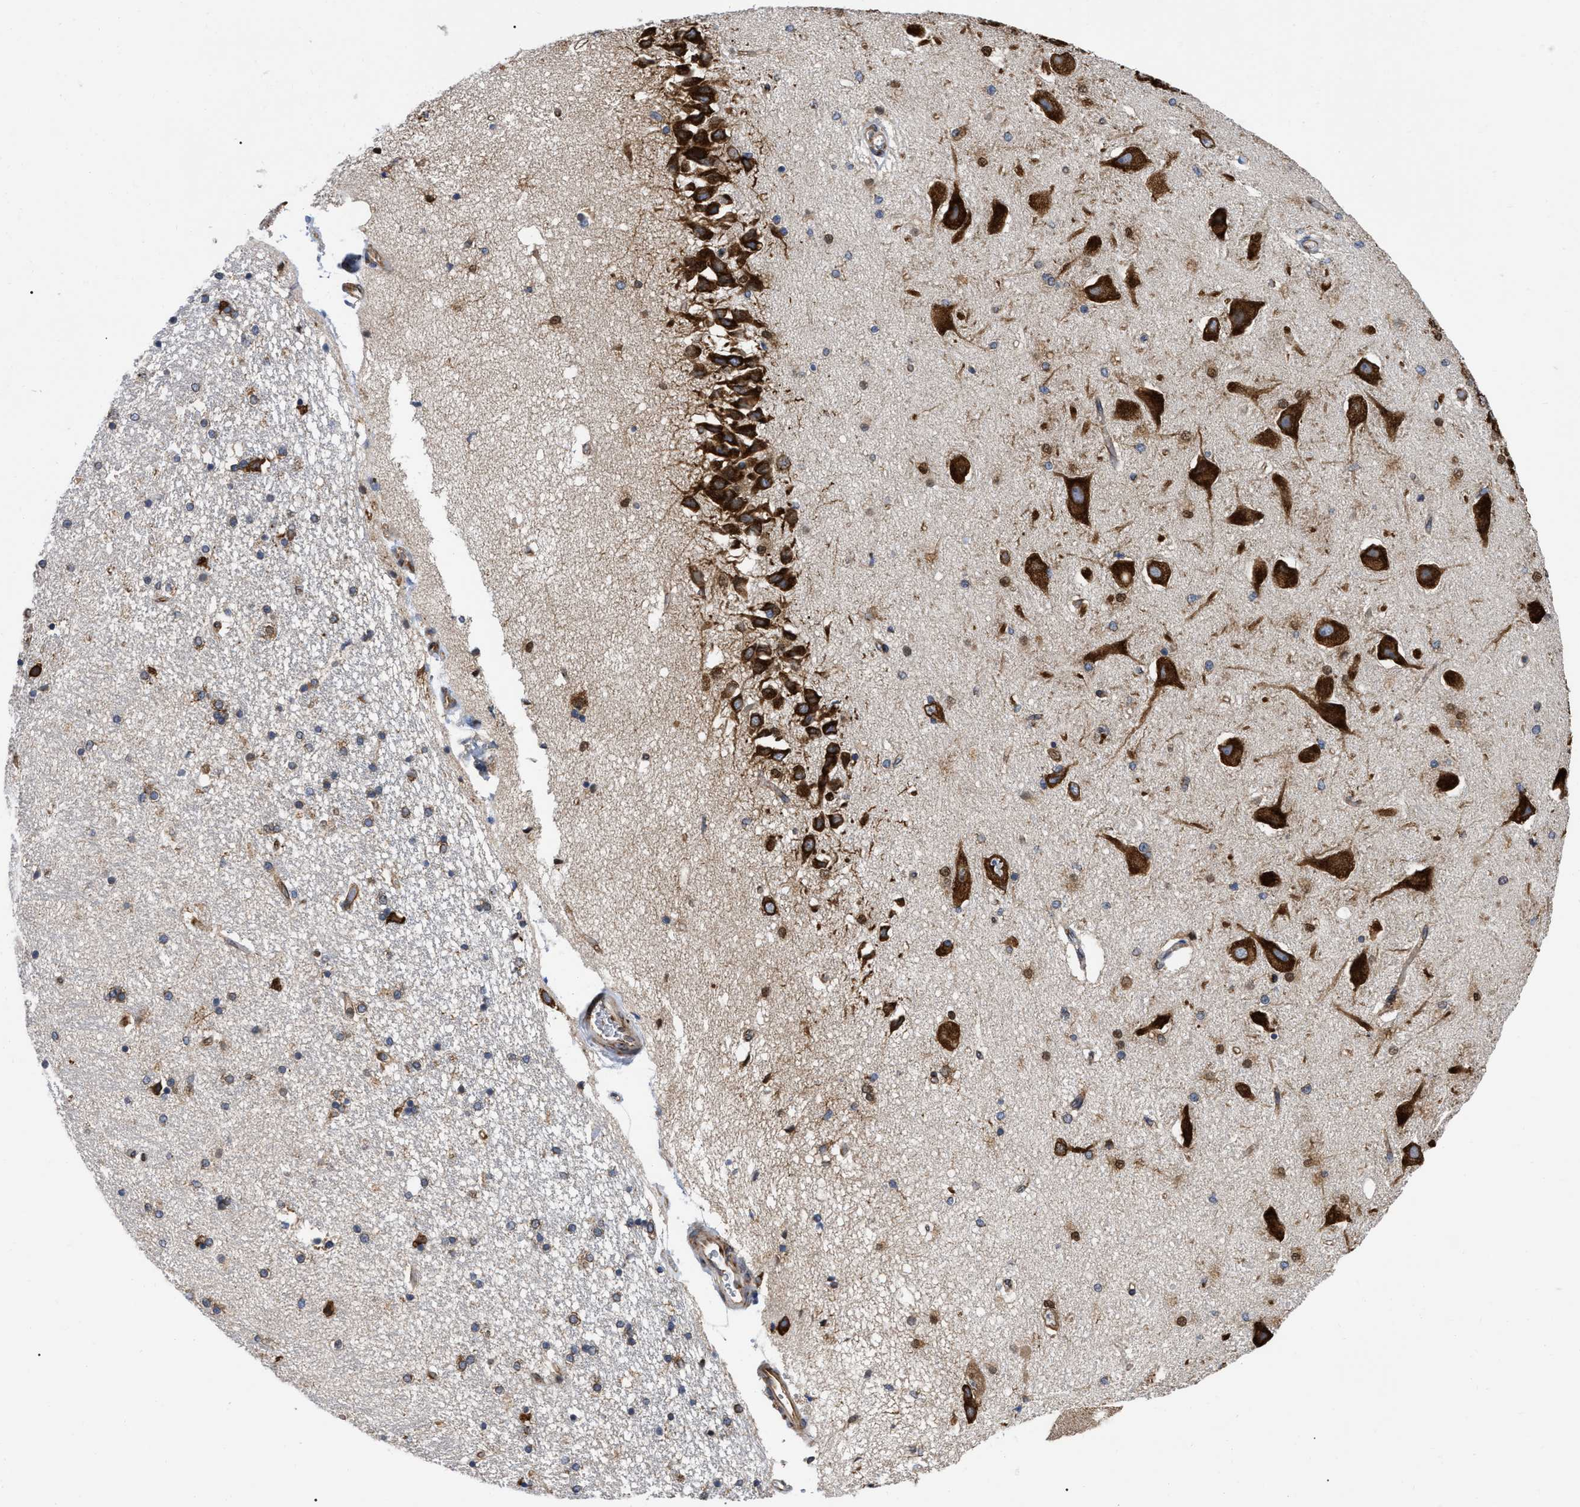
{"staining": {"intensity": "moderate", "quantity": ">75%", "location": "cytoplasmic/membranous"}, "tissue": "hippocampus", "cell_type": "Glial cells", "image_type": "normal", "snomed": [{"axis": "morphology", "description": "Normal tissue, NOS"}, {"axis": "topography", "description": "Hippocampus"}], "caption": "Human hippocampus stained with a brown dye displays moderate cytoplasmic/membranous positive staining in approximately >75% of glial cells.", "gene": "FAM120A", "patient": {"sex": "female", "age": 54}}